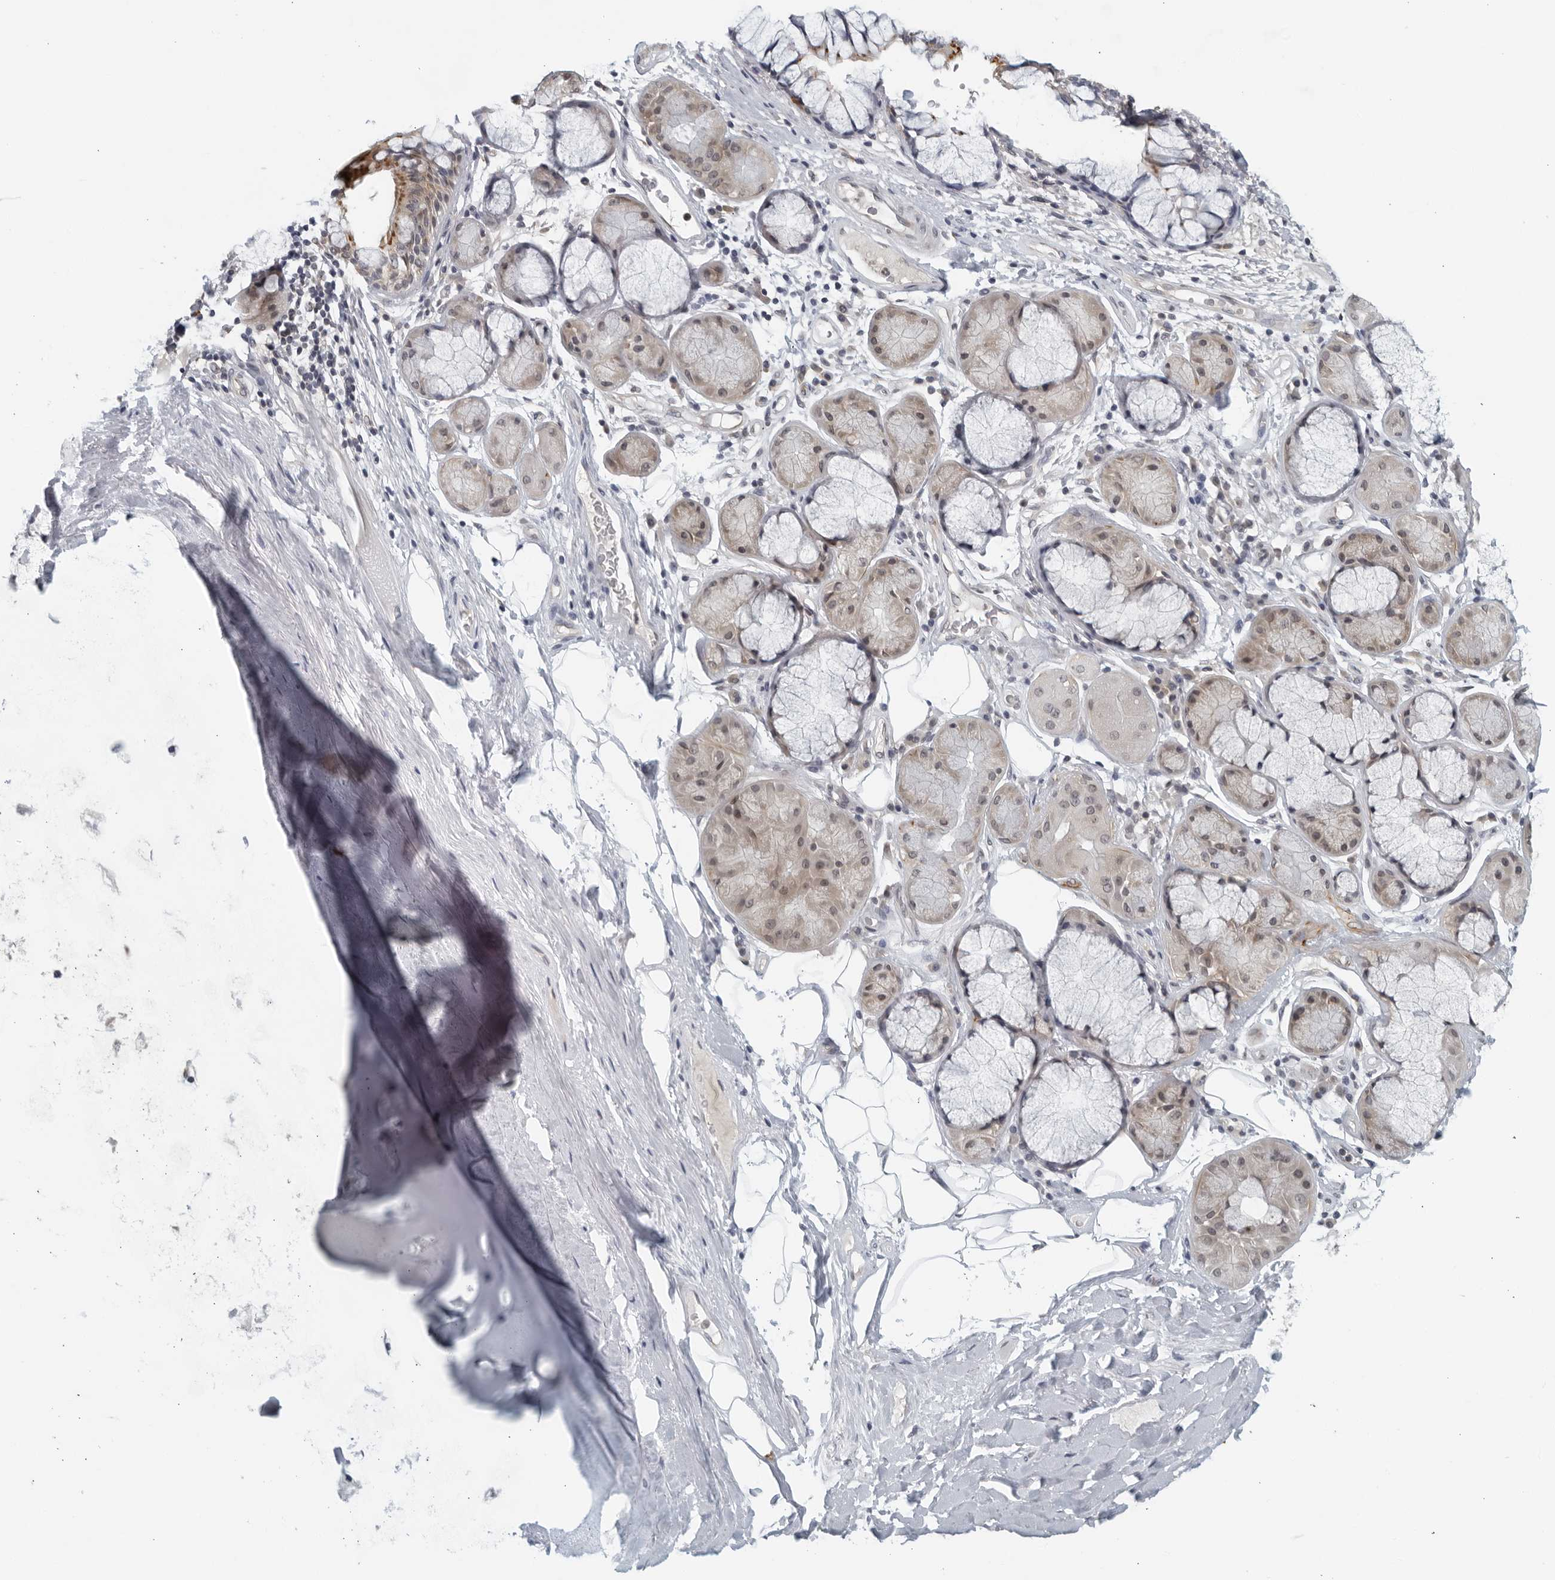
{"staining": {"intensity": "negative", "quantity": "none", "location": "none"}, "tissue": "adipose tissue", "cell_type": "Adipocytes", "image_type": "normal", "snomed": [{"axis": "morphology", "description": "Normal tissue, NOS"}, {"axis": "topography", "description": "Bronchus"}], "caption": "This histopathology image is of normal adipose tissue stained with immunohistochemistry (IHC) to label a protein in brown with the nuclei are counter-stained blue. There is no staining in adipocytes.", "gene": "RC3H1", "patient": {"sex": "male", "age": 66}}